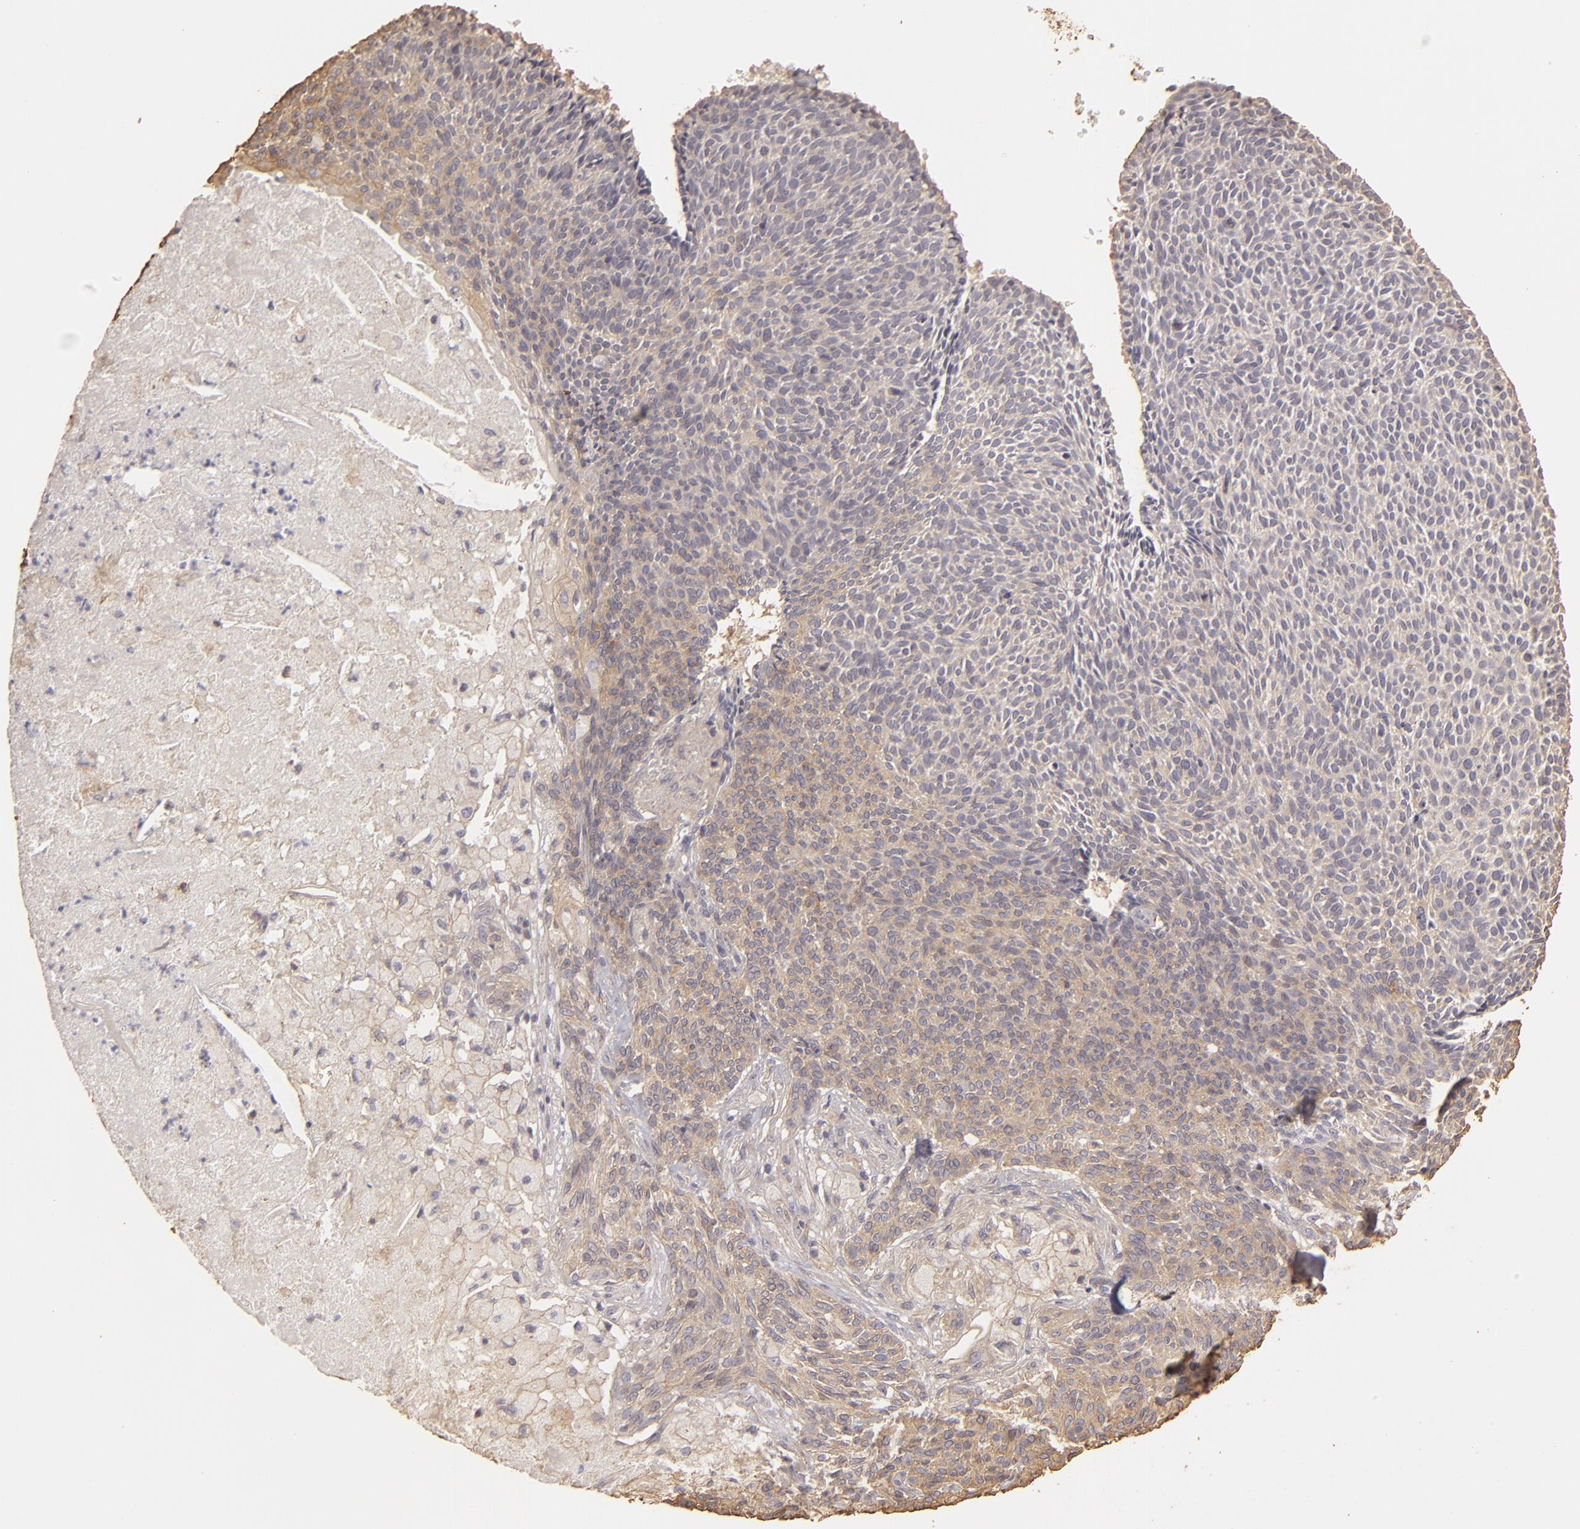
{"staining": {"intensity": "weak", "quantity": ">75%", "location": "cytoplasmic/membranous"}, "tissue": "skin cancer", "cell_type": "Tumor cells", "image_type": "cancer", "snomed": [{"axis": "morphology", "description": "Basal cell carcinoma"}, {"axis": "topography", "description": "Skin"}], "caption": "Immunohistochemical staining of human skin cancer (basal cell carcinoma) reveals weak cytoplasmic/membranous protein expression in about >75% of tumor cells.", "gene": "HSPB6", "patient": {"sex": "male", "age": 84}}